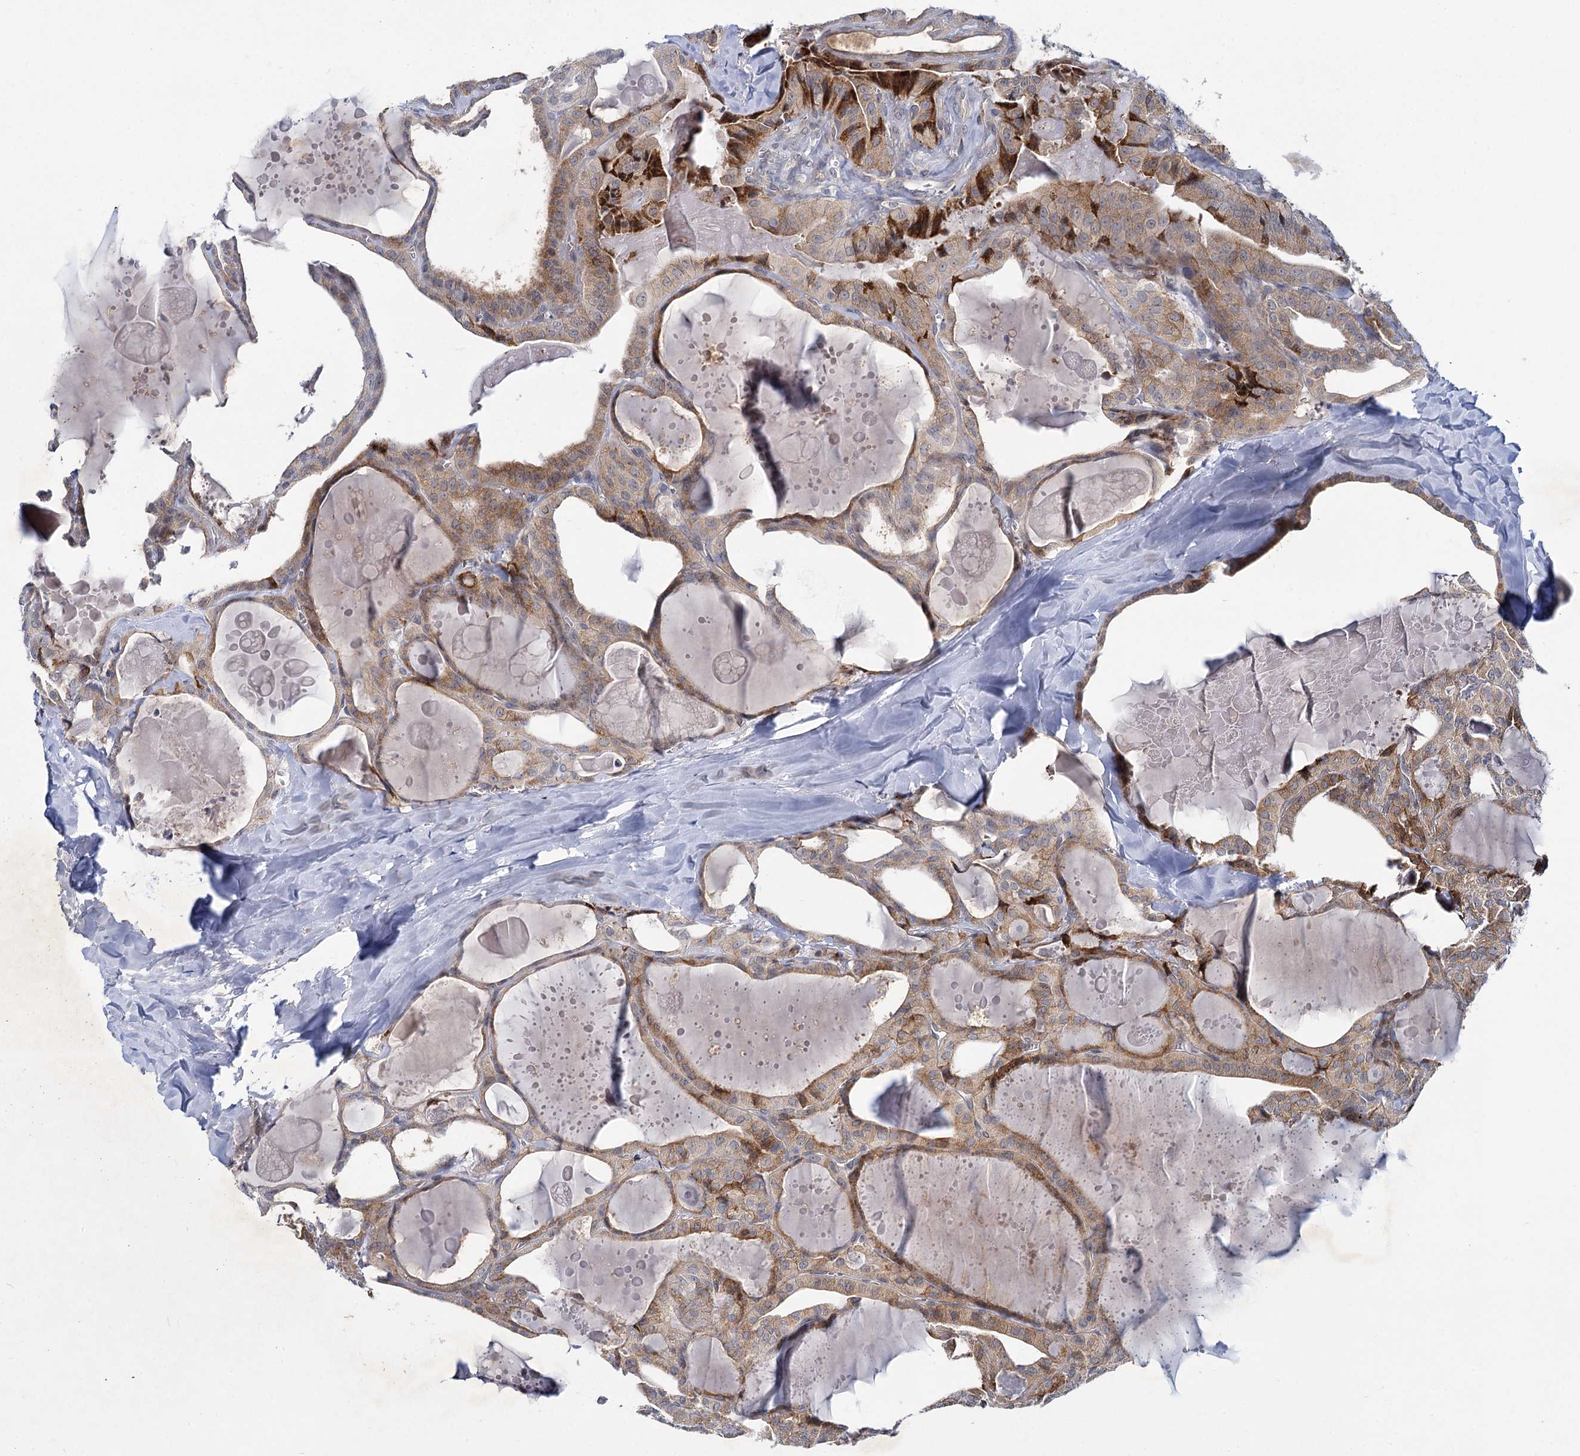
{"staining": {"intensity": "moderate", "quantity": ">75%", "location": "cytoplasmic/membranous"}, "tissue": "thyroid cancer", "cell_type": "Tumor cells", "image_type": "cancer", "snomed": [{"axis": "morphology", "description": "Papillary adenocarcinoma, NOS"}, {"axis": "topography", "description": "Thyroid gland"}], "caption": "Thyroid cancer stained with immunohistochemistry (IHC) reveals moderate cytoplasmic/membranous staining in approximately >75% of tumor cells. The staining was performed using DAB, with brown indicating positive protein expression. Nuclei are stained blue with hematoxylin.", "gene": "MBLAC2", "patient": {"sex": "male", "age": 52}}